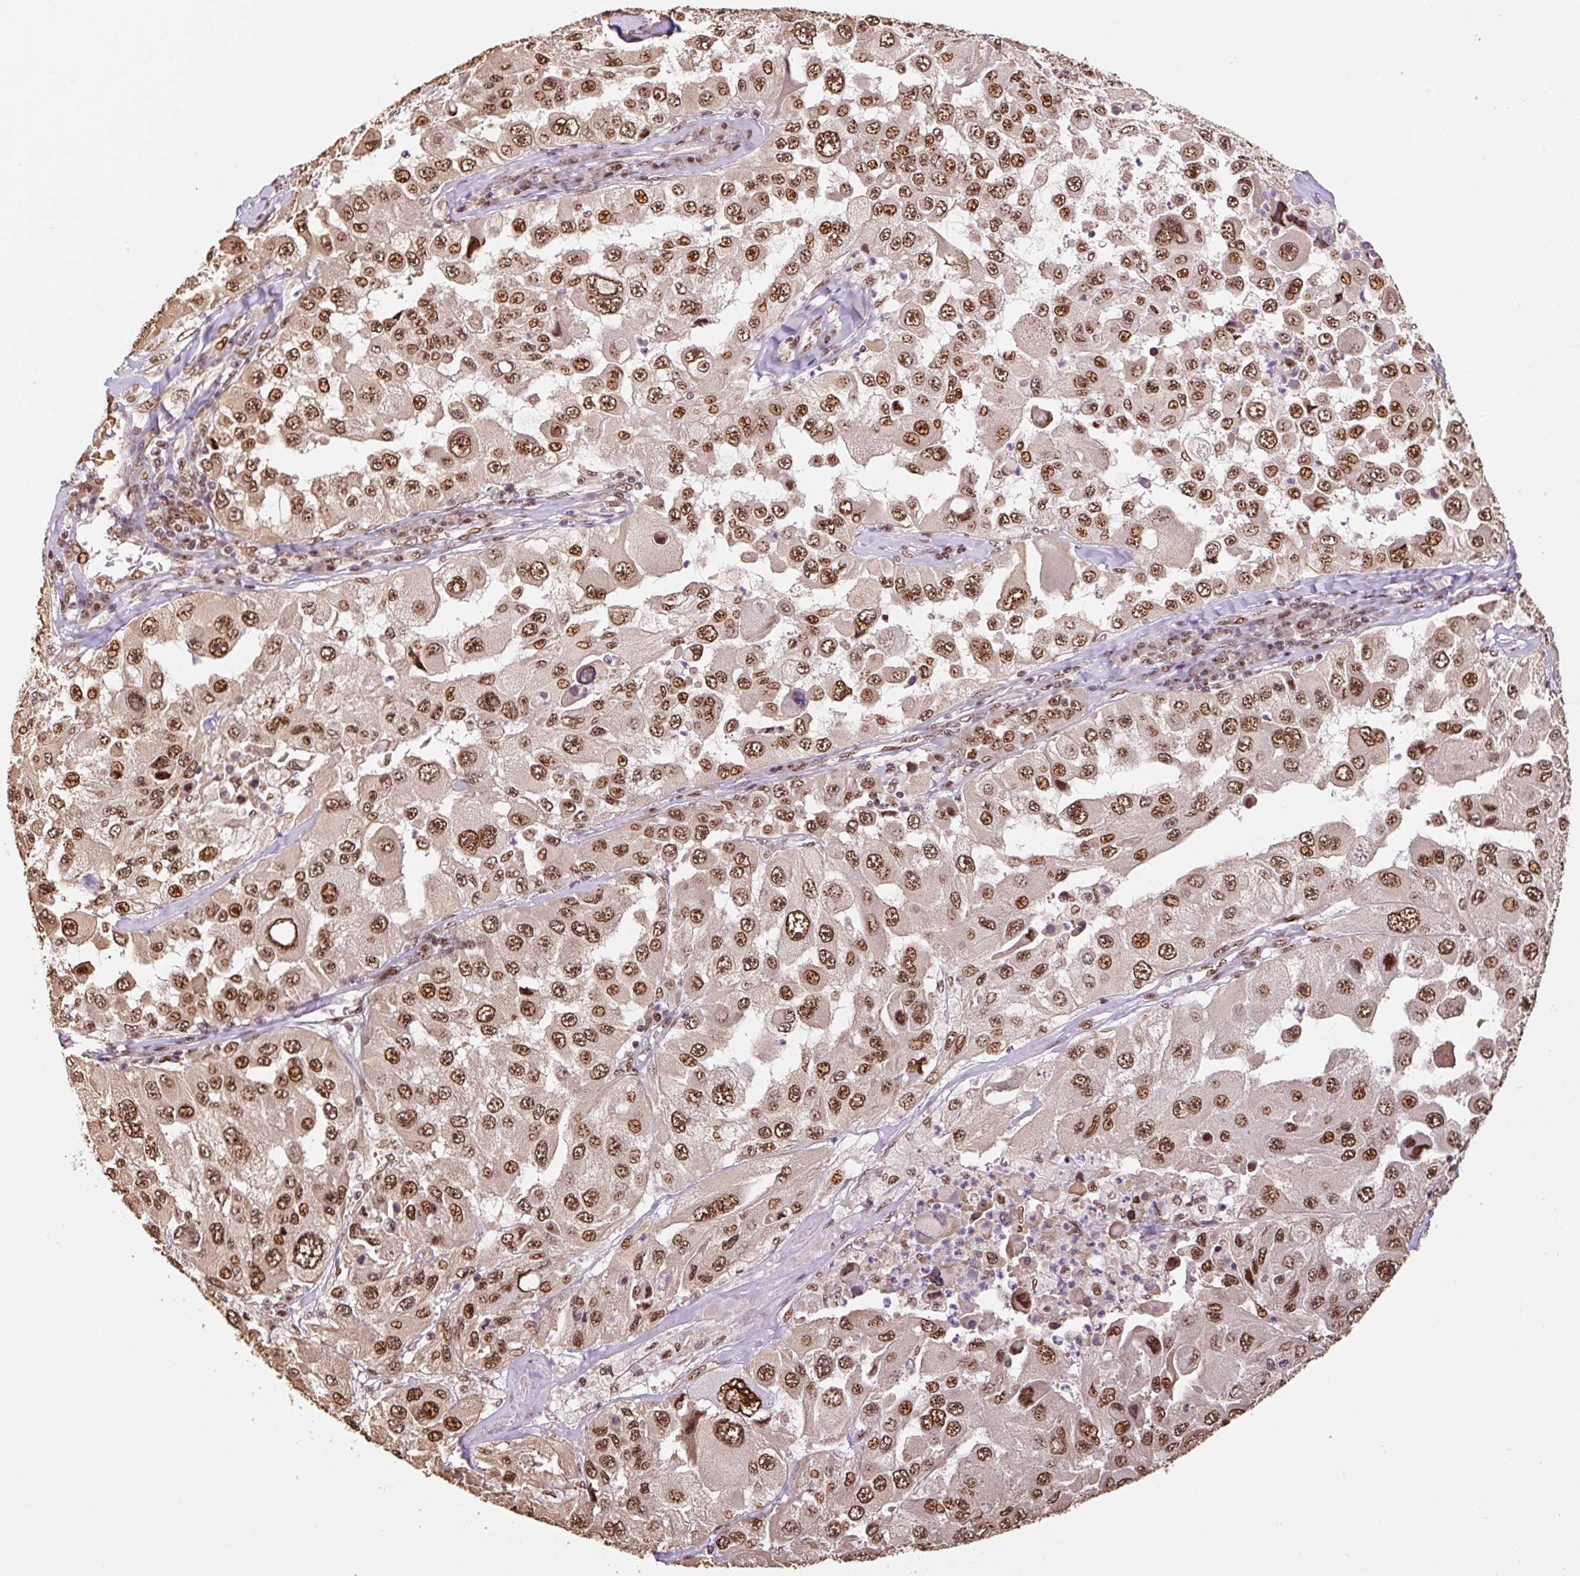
{"staining": {"intensity": "strong", "quantity": ">75%", "location": "nuclear"}, "tissue": "melanoma", "cell_type": "Tumor cells", "image_type": "cancer", "snomed": [{"axis": "morphology", "description": "Malignant melanoma, Metastatic site"}, {"axis": "topography", "description": "Lymph node"}], "caption": "Immunohistochemistry (IHC) of human melanoma exhibits high levels of strong nuclear expression in approximately >75% of tumor cells.", "gene": "INTS8", "patient": {"sex": "male", "age": 62}}